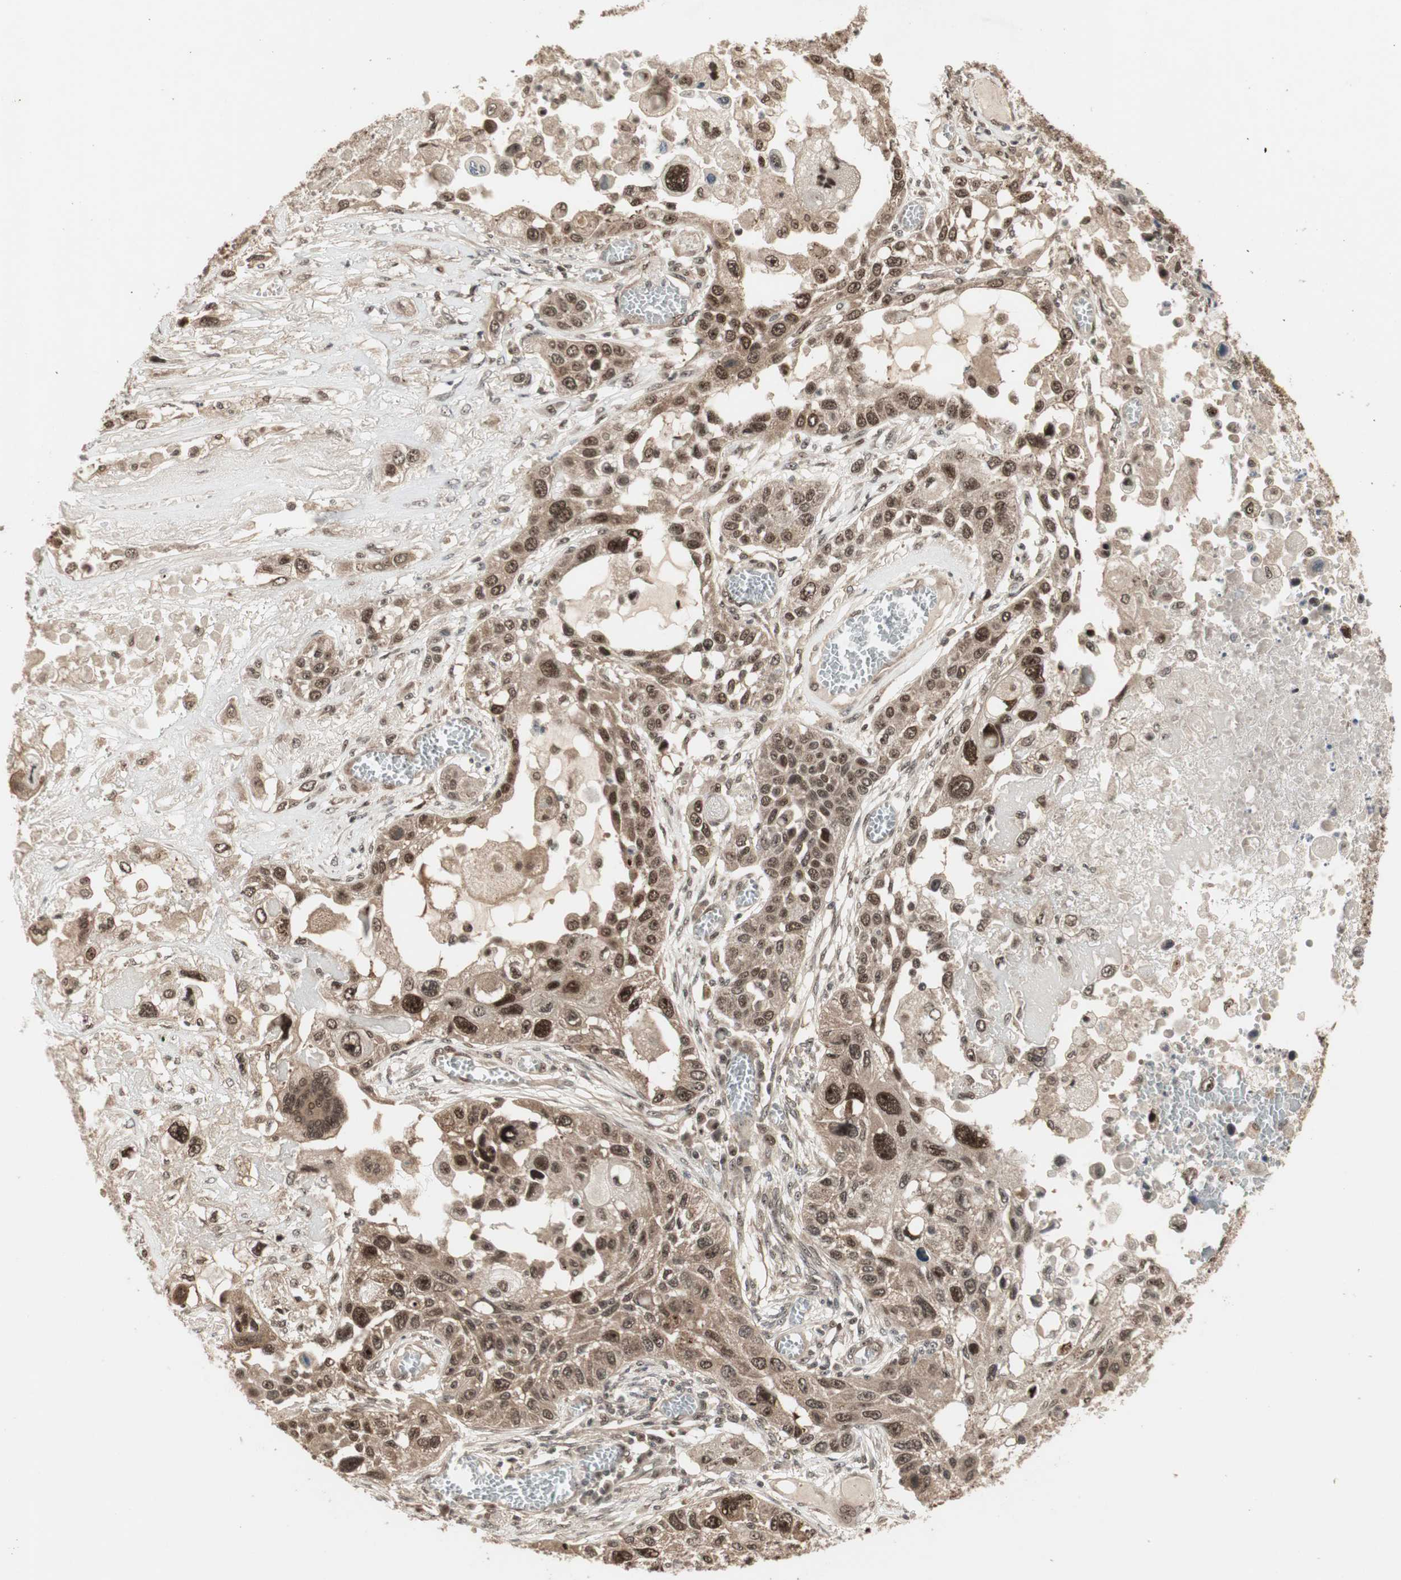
{"staining": {"intensity": "moderate", "quantity": ">75%", "location": "cytoplasmic/membranous,nuclear"}, "tissue": "lung cancer", "cell_type": "Tumor cells", "image_type": "cancer", "snomed": [{"axis": "morphology", "description": "Squamous cell carcinoma, NOS"}, {"axis": "topography", "description": "Lung"}], "caption": "Lung cancer stained for a protein (brown) exhibits moderate cytoplasmic/membranous and nuclear positive positivity in approximately >75% of tumor cells.", "gene": "CSNK2B", "patient": {"sex": "male", "age": 71}}